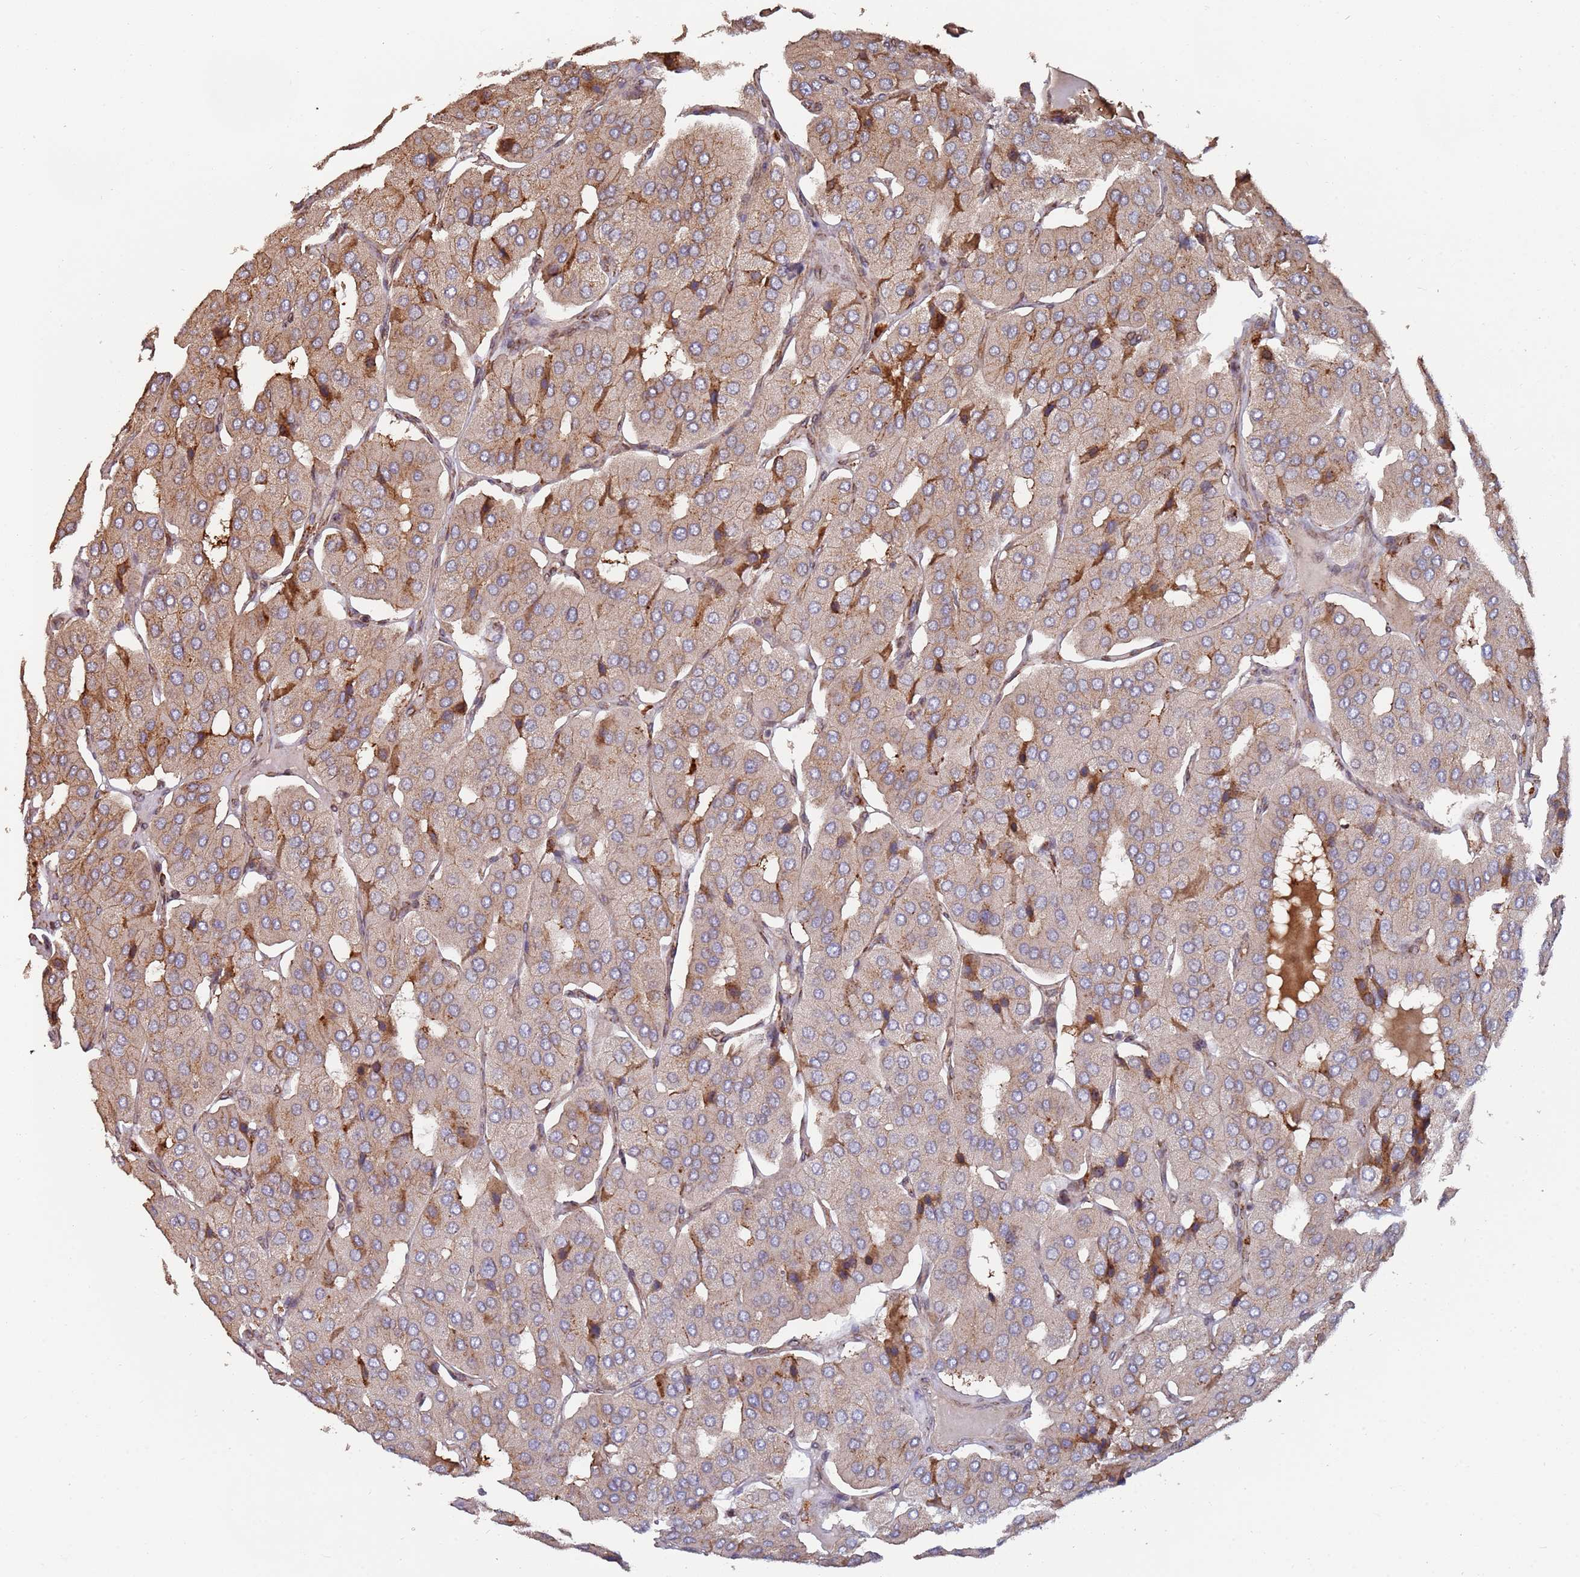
{"staining": {"intensity": "moderate", "quantity": "25%-75%", "location": "cytoplasmic/membranous"}, "tissue": "parathyroid gland", "cell_type": "Glandular cells", "image_type": "normal", "snomed": [{"axis": "morphology", "description": "Normal tissue, NOS"}, {"axis": "morphology", "description": "Adenoma, NOS"}, {"axis": "topography", "description": "Parathyroid gland"}], "caption": "This histopathology image reveals immunohistochemistry staining of benign parathyroid gland, with medium moderate cytoplasmic/membranous expression in about 25%-75% of glandular cells.", "gene": "LACC1", "patient": {"sex": "female", "age": 86}}